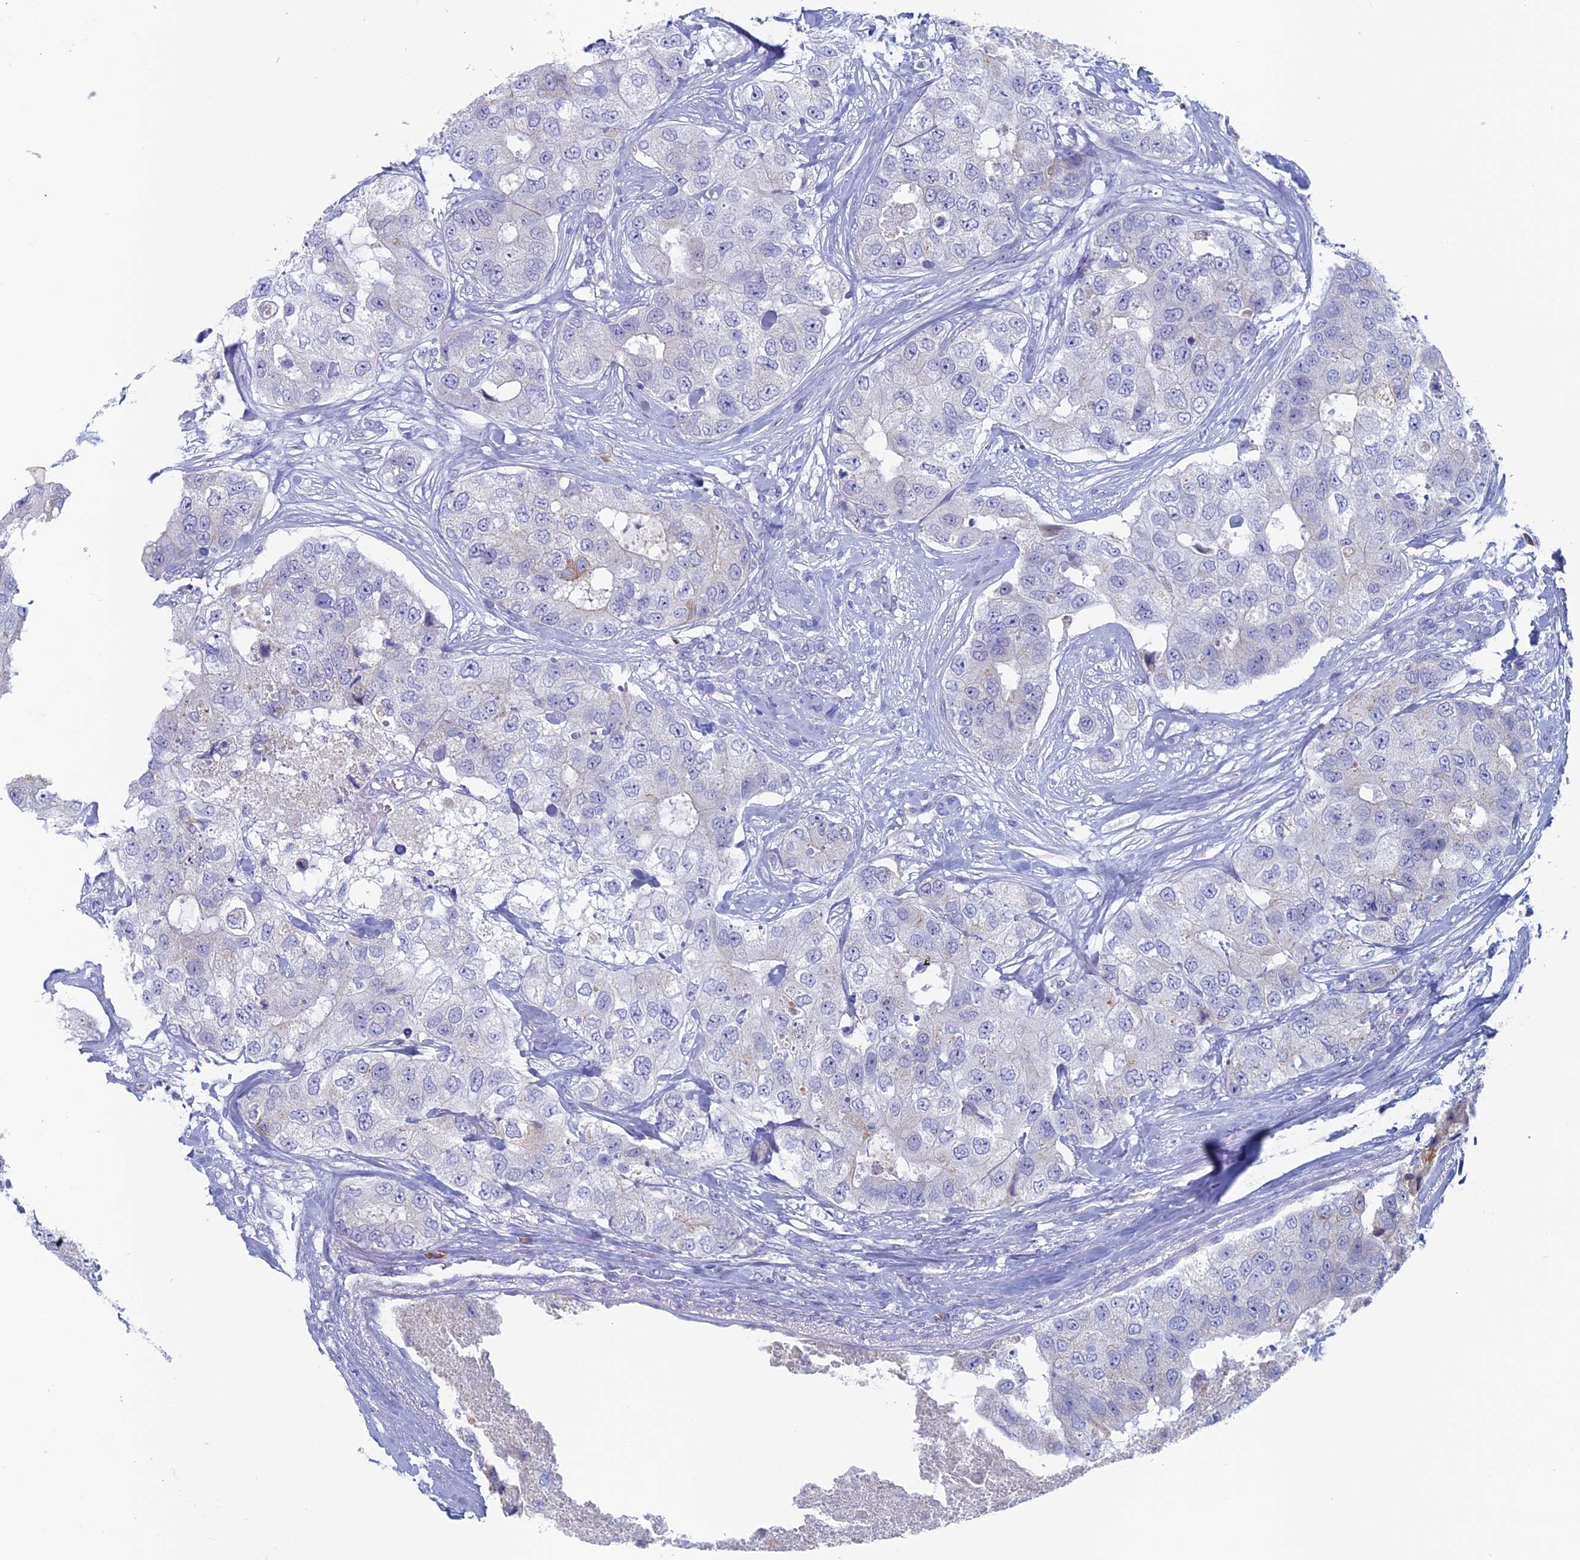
{"staining": {"intensity": "negative", "quantity": "none", "location": "none"}, "tissue": "breast cancer", "cell_type": "Tumor cells", "image_type": "cancer", "snomed": [{"axis": "morphology", "description": "Duct carcinoma"}, {"axis": "topography", "description": "Breast"}], "caption": "Protein analysis of breast invasive ductal carcinoma displays no significant positivity in tumor cells. (Stains: DAB IHC with hematoxylin counter stain, Microscopy: brightfield microscopy at high magnification).", "gene": "MAGEB6", "patient": {"sex": "female", "age": 62}}